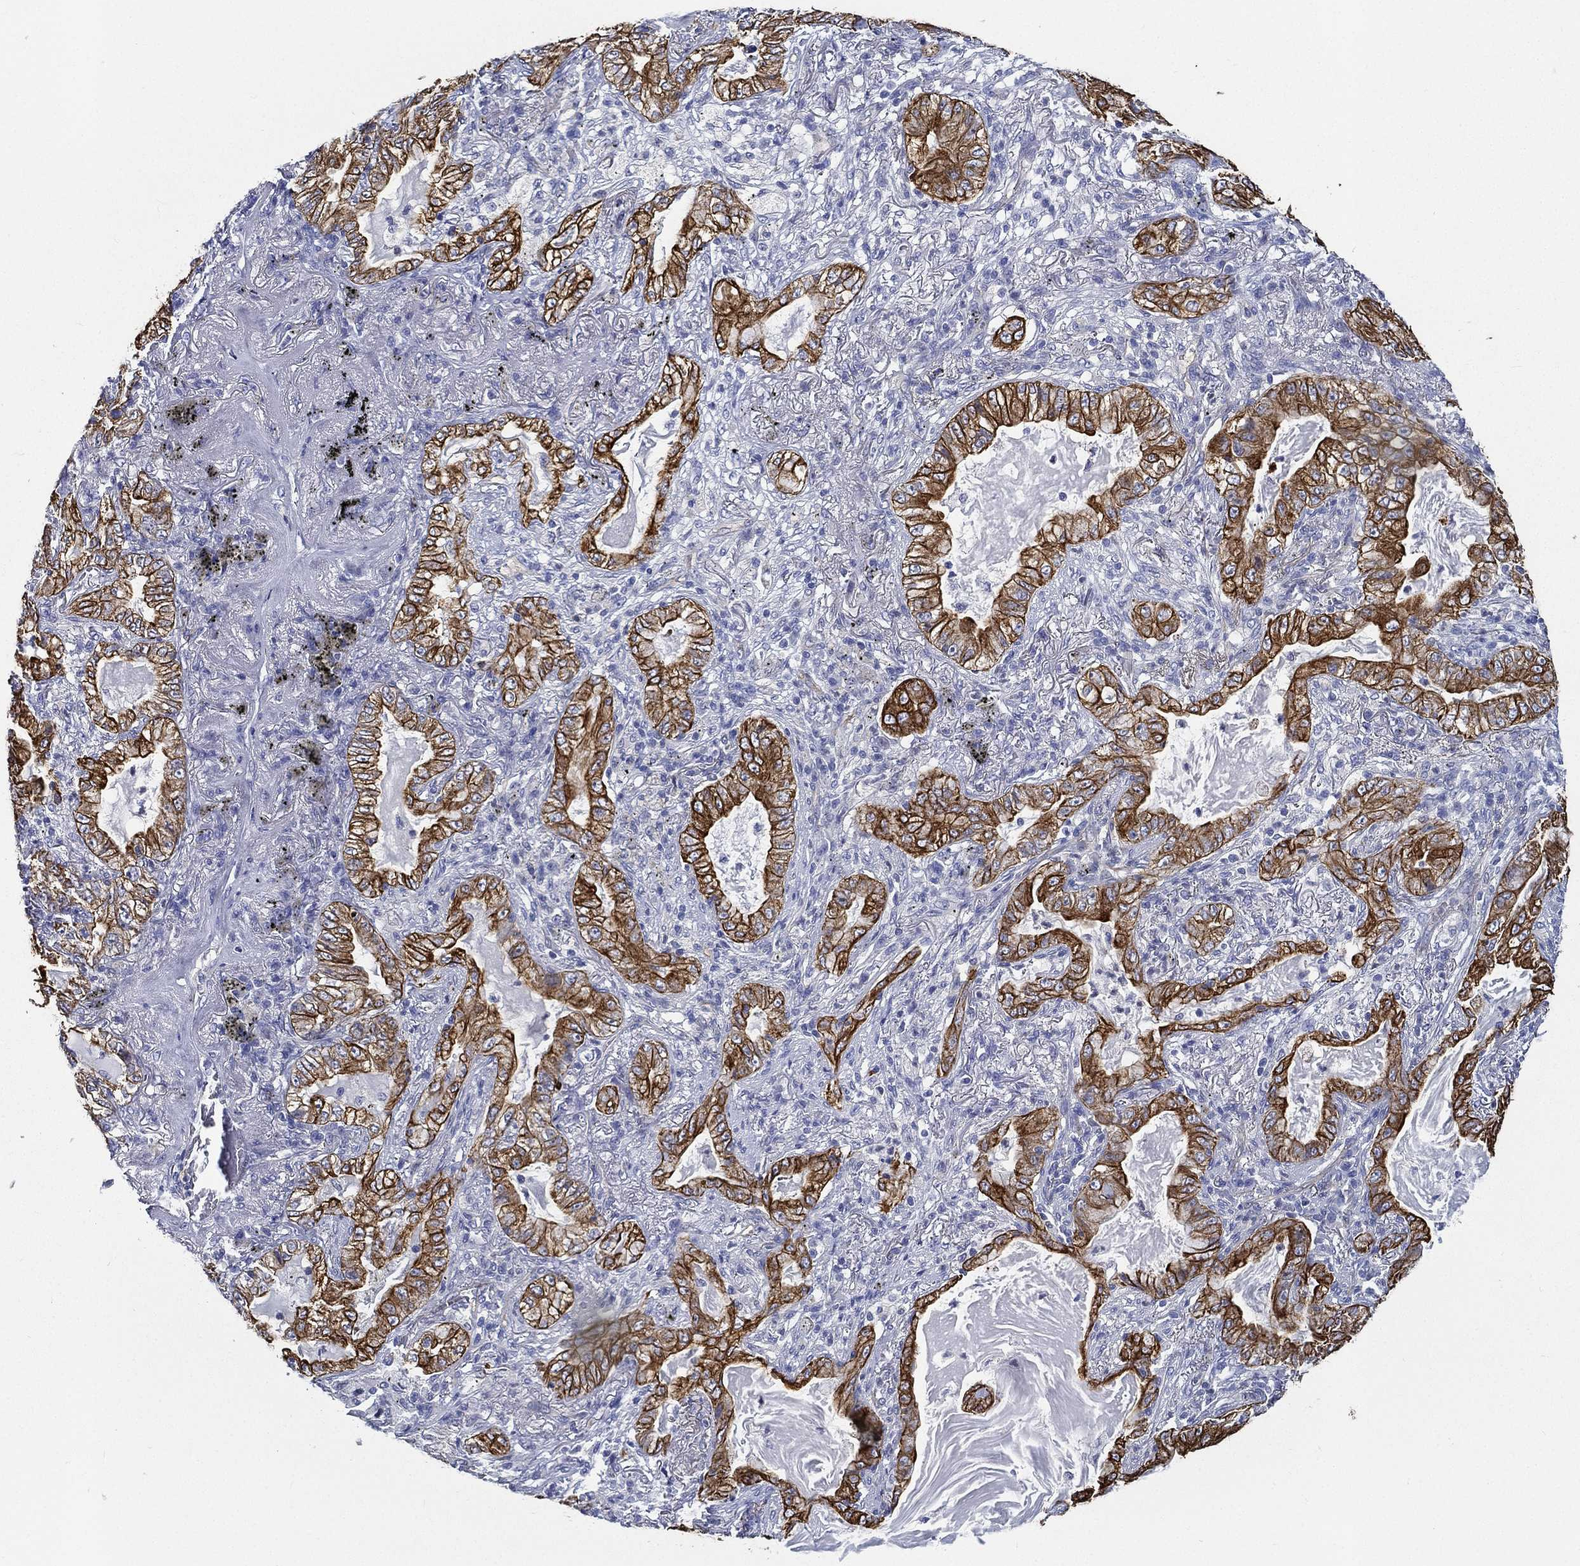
{"staining": {"intensity": "strong", "quantity": ">75%", "location": "cytoplasmic/membranous"}, "tissue": "lung cancer", "cell_type": "Tumor cells", "image_type": "cancer", "snomed": [{"axis": "morphology", "description": "Adenocarcinoma, NOS"}, {"axis": "topography", "description": "Lung"}], "caption": "IHC photomicrograph of lung adenocarcinoma stained for a protein (brown), which exhibits high levels of strong cytoplasmic/membranous expression in about >75% of tumor cells.", "gene": "NEDD9", "patient": {"sex": "female", "age": 73}}